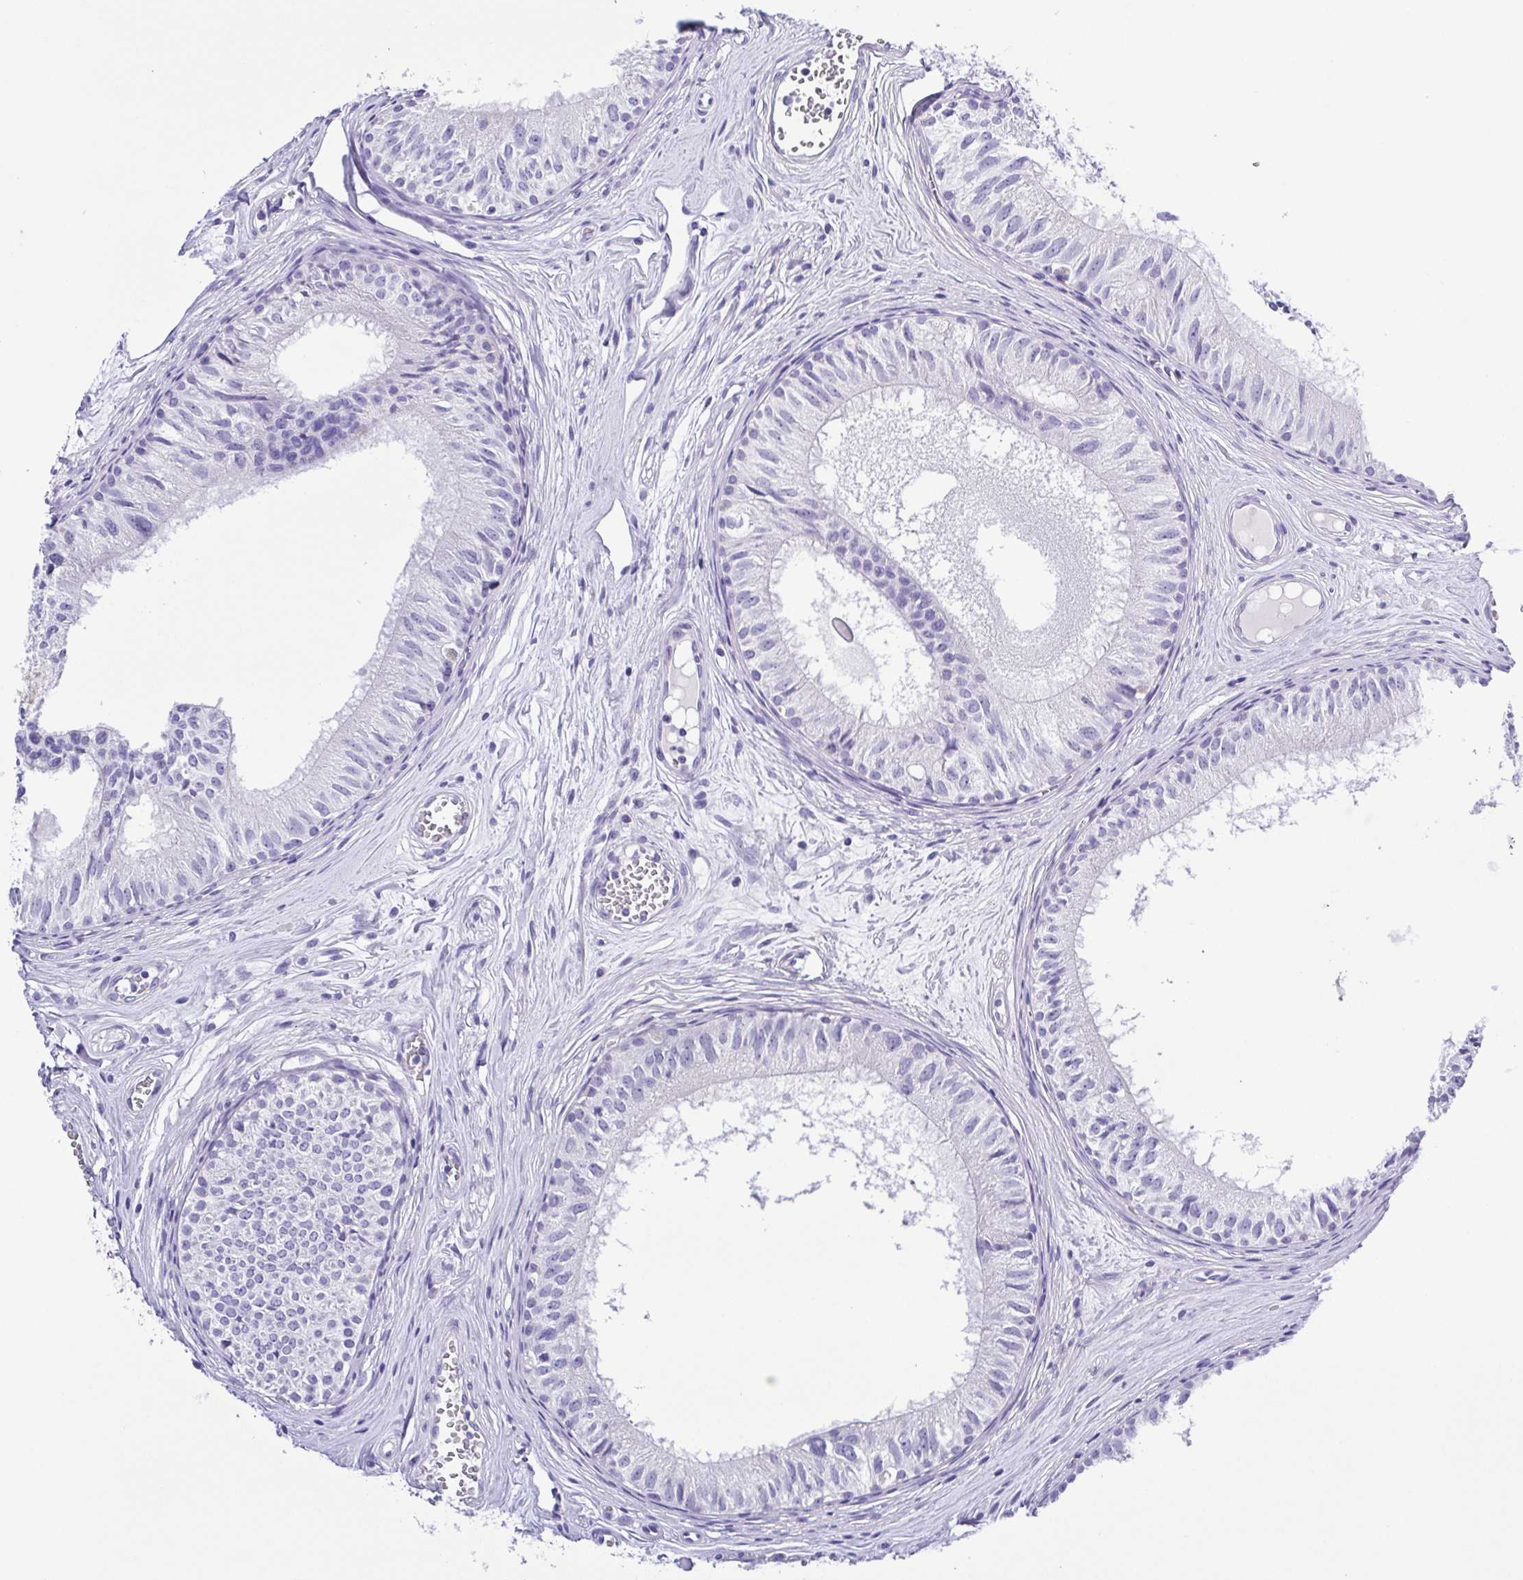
{"staining": {"intensity": "negative", "quantity": "none", "location": "none"}, "tissue": "epididymis", "cell_type": "Glandular cells", "image_type": "normal", "snomed": [{"axis": "morphology", "description": "Normal tissue, NOS"}, {"axis": "topography", "description": "Epididymis"}], "caption": "DAB immunohistochemical staining of benign human epididymis displays no significant positivity in glandular cells.", "gene": "CD72", "patient": {"sex": "male", "age": 25}}